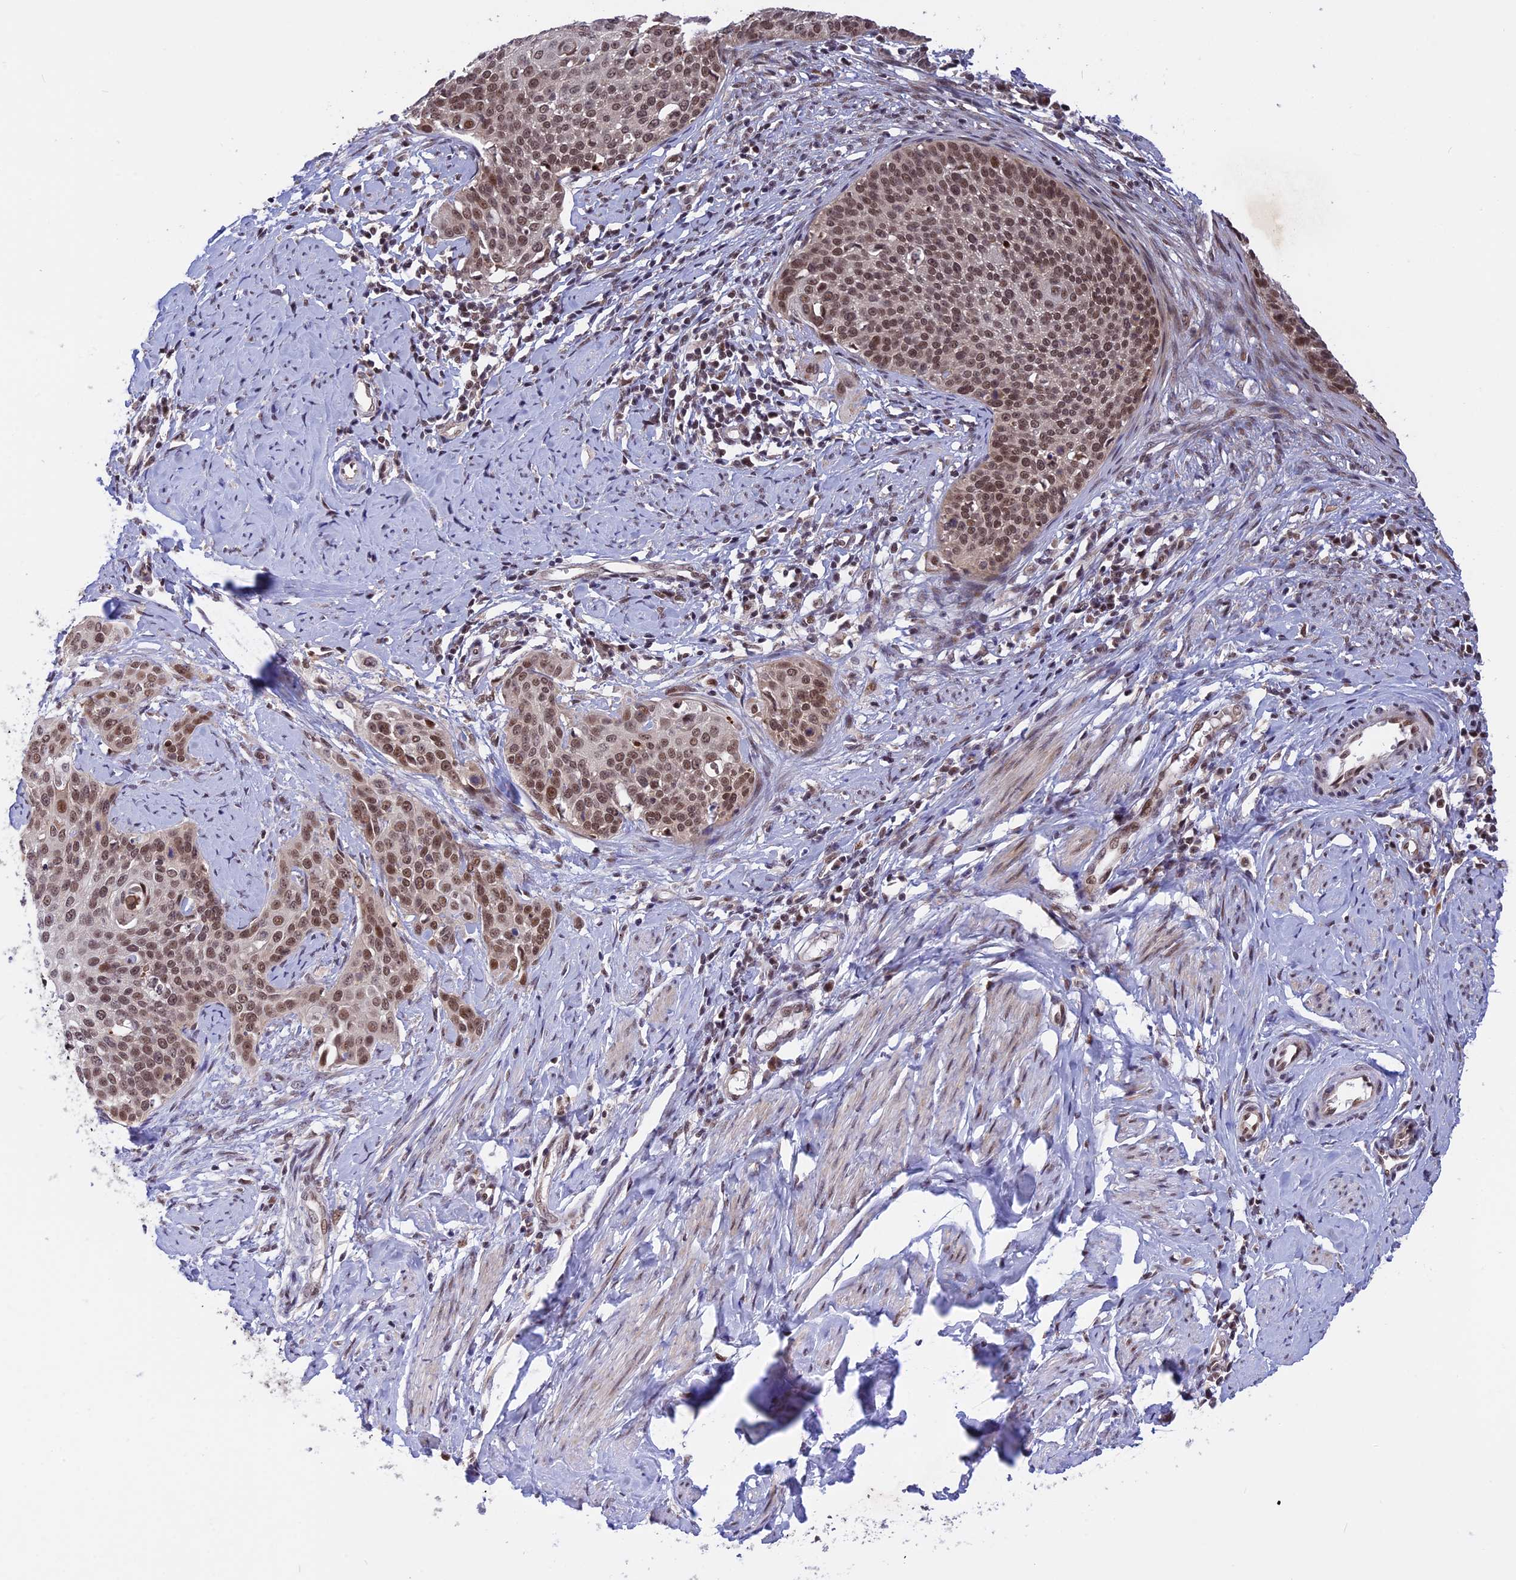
{"staining": {"intensity": "strong", "quantity": ">75%", "location": "nuclear"}, "tissue": "cervical cancer", "cell_type": "Tumor cells", "image_type": "cancer", "snomed": [{"axis": "morphology", "description": "Squamous cell carcinoma, NOS"}, {"axis": "topography", "description": "Cervix"}], "caption": "IHC micrograph of human cervical cancer (squamous cell carcinoma) stained for a protein (brown), which exhibits high levels of strong nuclear positivity in about >75% of tumor cells.", "gene": "POLR2C", "patient": {"sex": "female", "age": 44}}